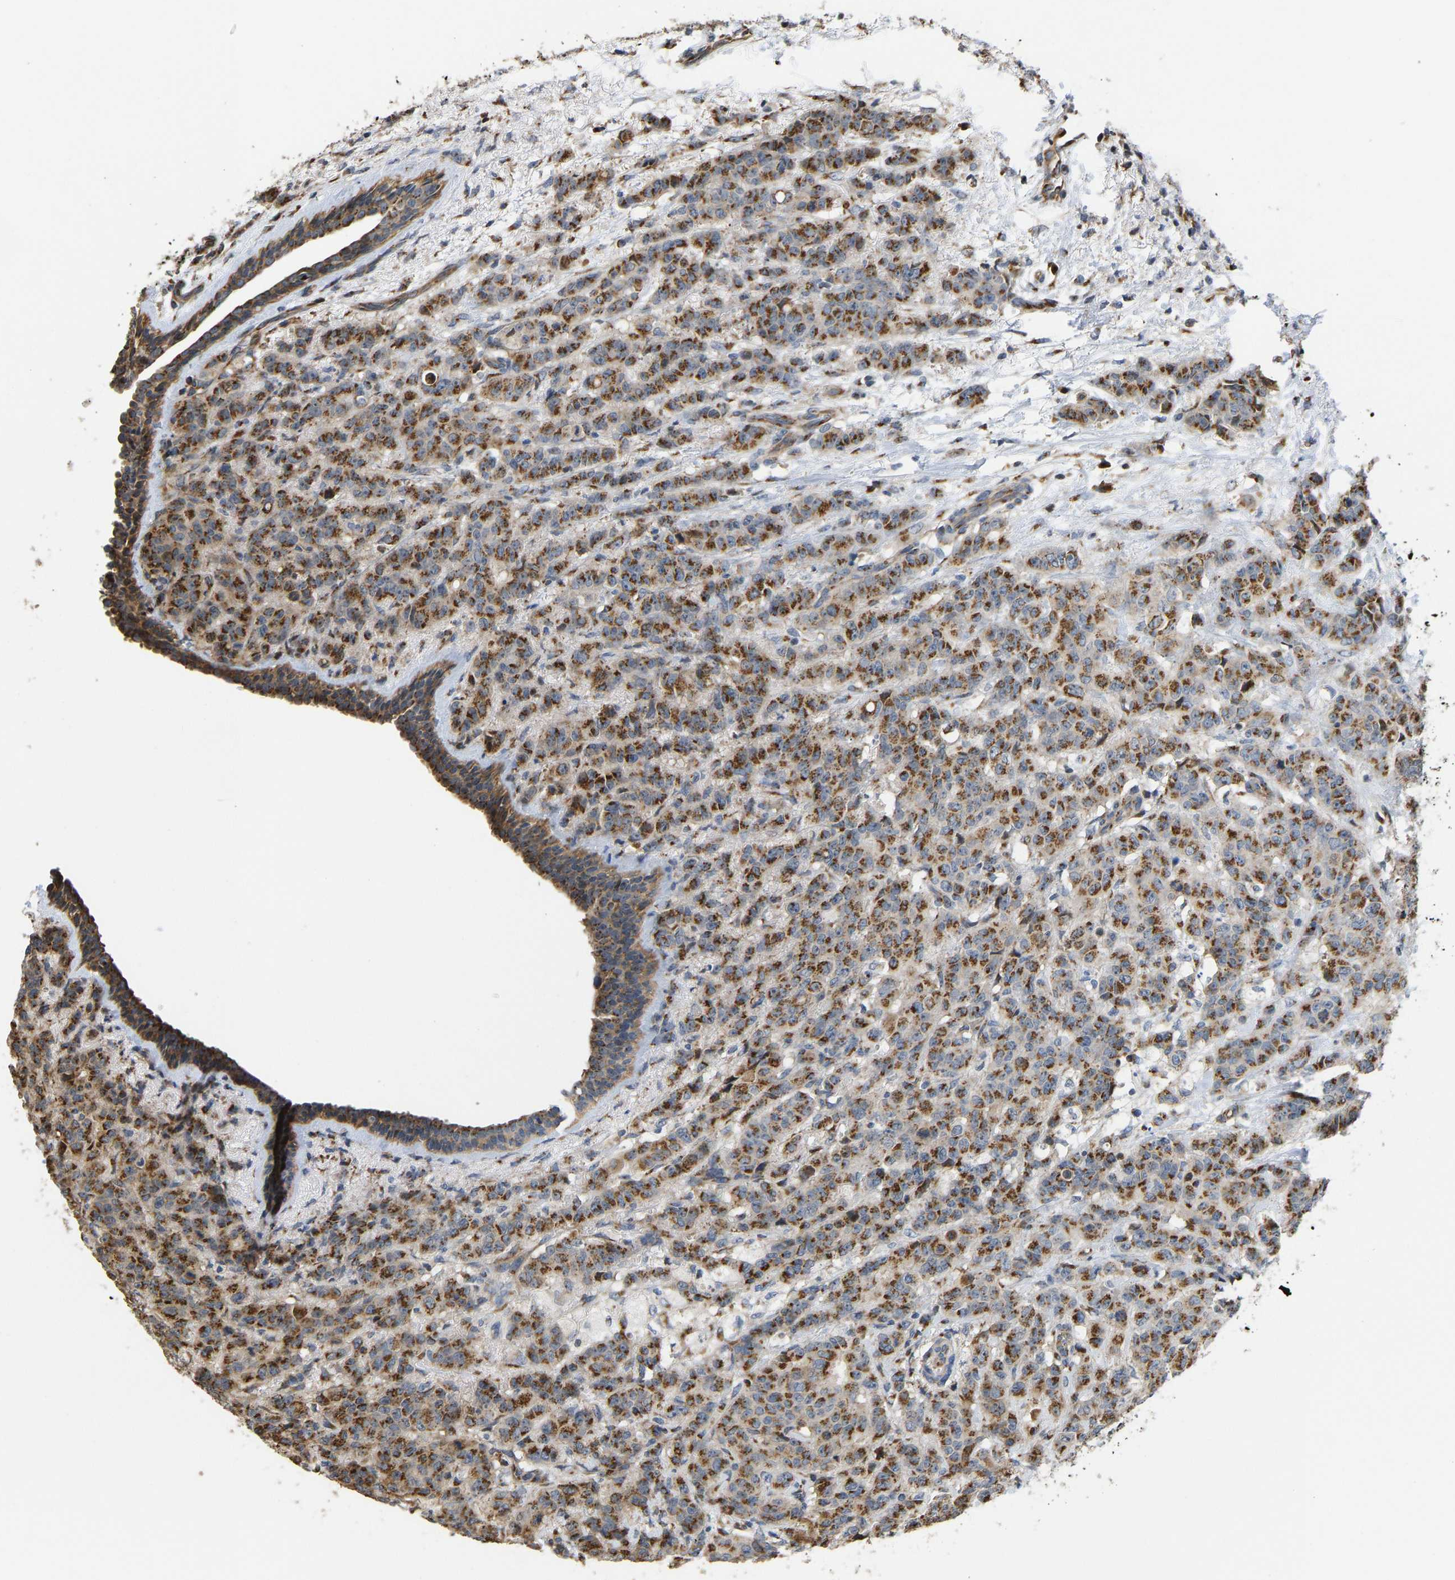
{"staining": {"intensity": "strong", "quantity": ">75%", "location": "cytoplasmic/membranous"}, "tissue": "breast cancer", "cell_type": "Tumor cells", "image_type": "cancer", "snomed": [{"axis": "morphology", "description": "Normal tissue, NOS"}, {"axis": "morphology", "description": "Duct carcinoma"}, {"axis": "topography", "description": "Breast"}], "caption": "Breast infiltrating ductal carcinoma stained with a protein marker exhibits strong staining in tumor cells.", "gene": "YIPF4", "patient": {"sex": "female", "age": 40}}